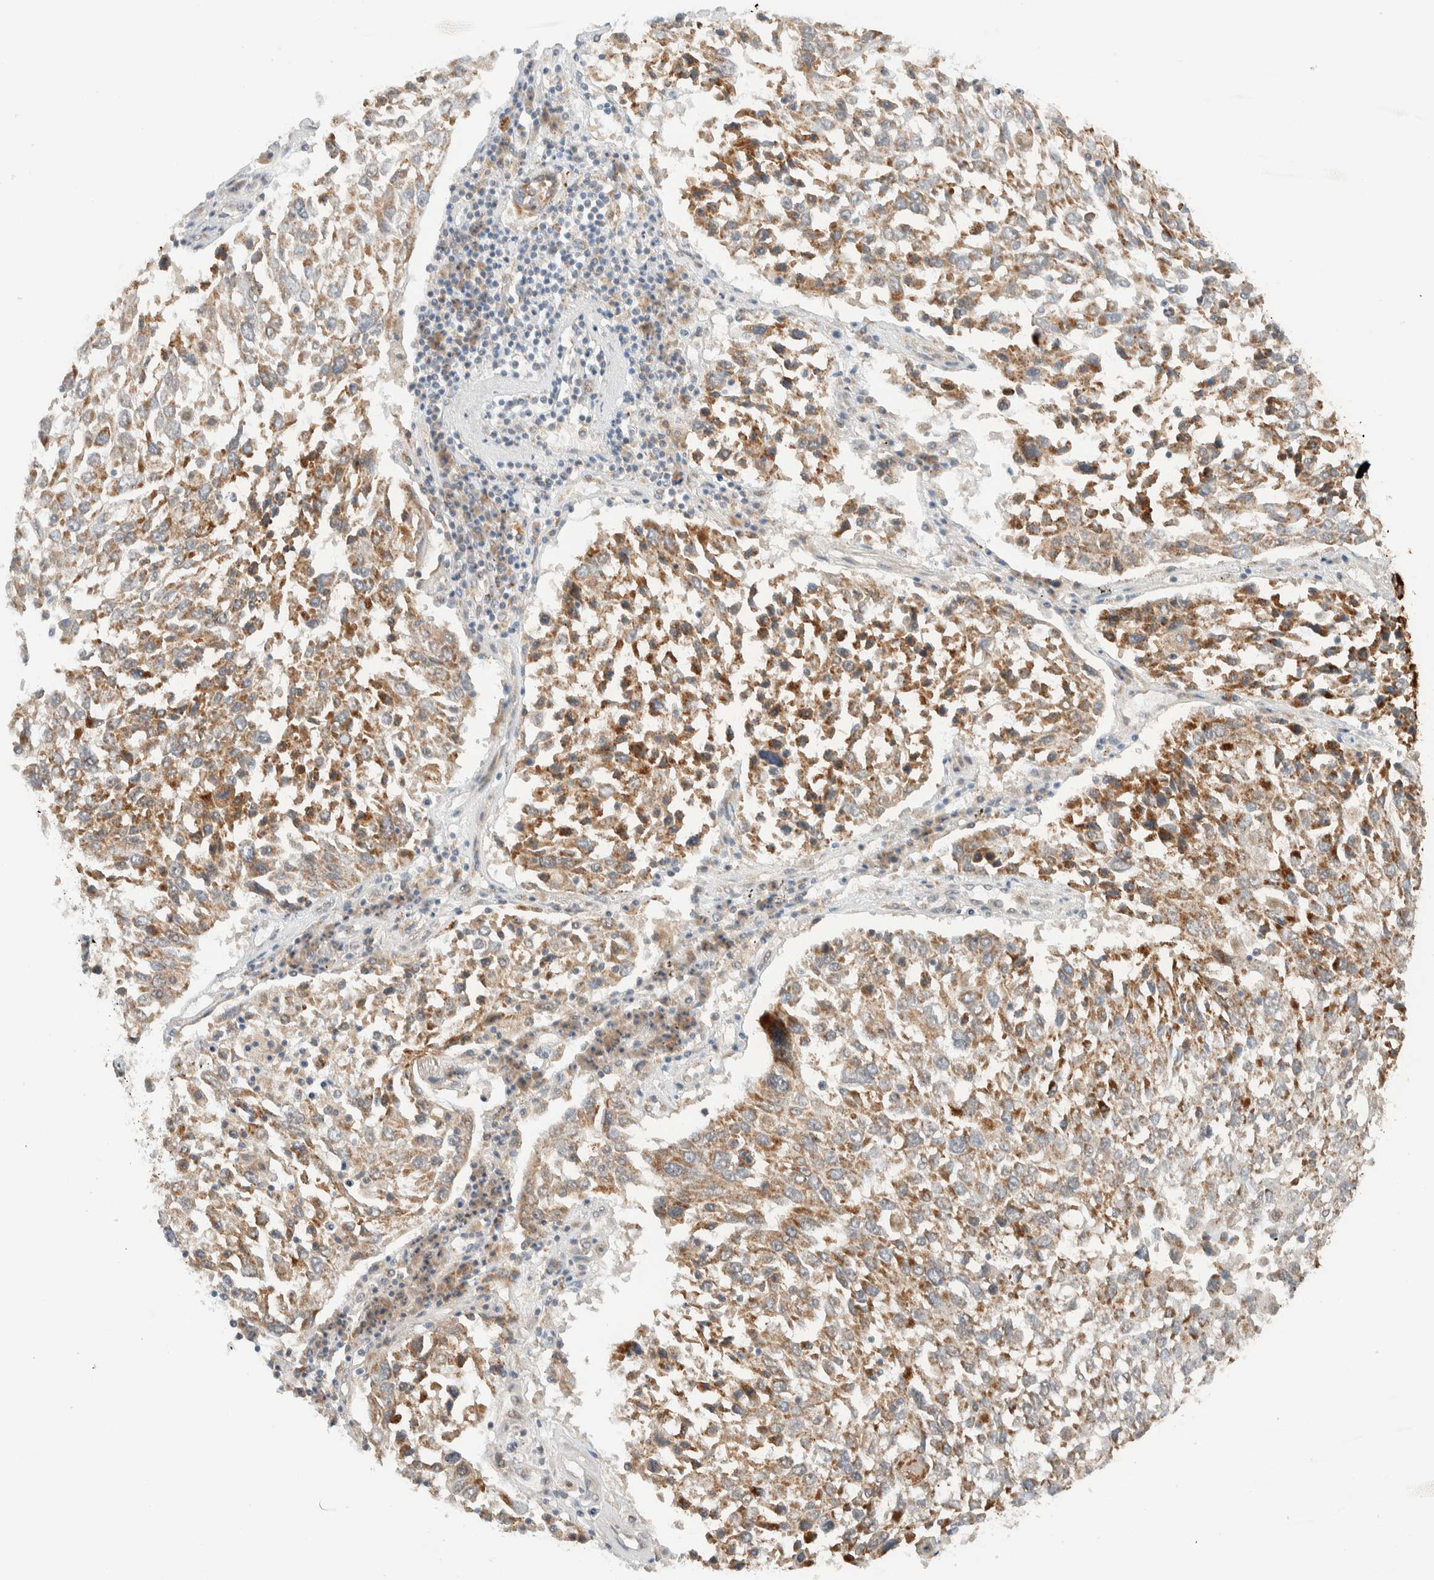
{"staining": {"intensity": "moderate", "quantity": ">75%", "location": "cytoplasmic/membranous"}, "tissue": "lung cancer", "cell_type": "Tumor cells", "image_type": "cancer", "snomed": [{"axis": "morphology", "description": "Squamous cell carcinoma, NOS"}, {"axis": "topography", "description": "Lung"}], "caption": "Immunohistochemistry (IHC) (DAB (3,3'-diaminobenzidine)) staining of human lung squamous cell carcinoma exhibits moderate cytoplasmic/membranous protein positivity in about >75% of tumor cells.", "gene": "MRPL41", "patient": {"sex": "male", "age": 65}}